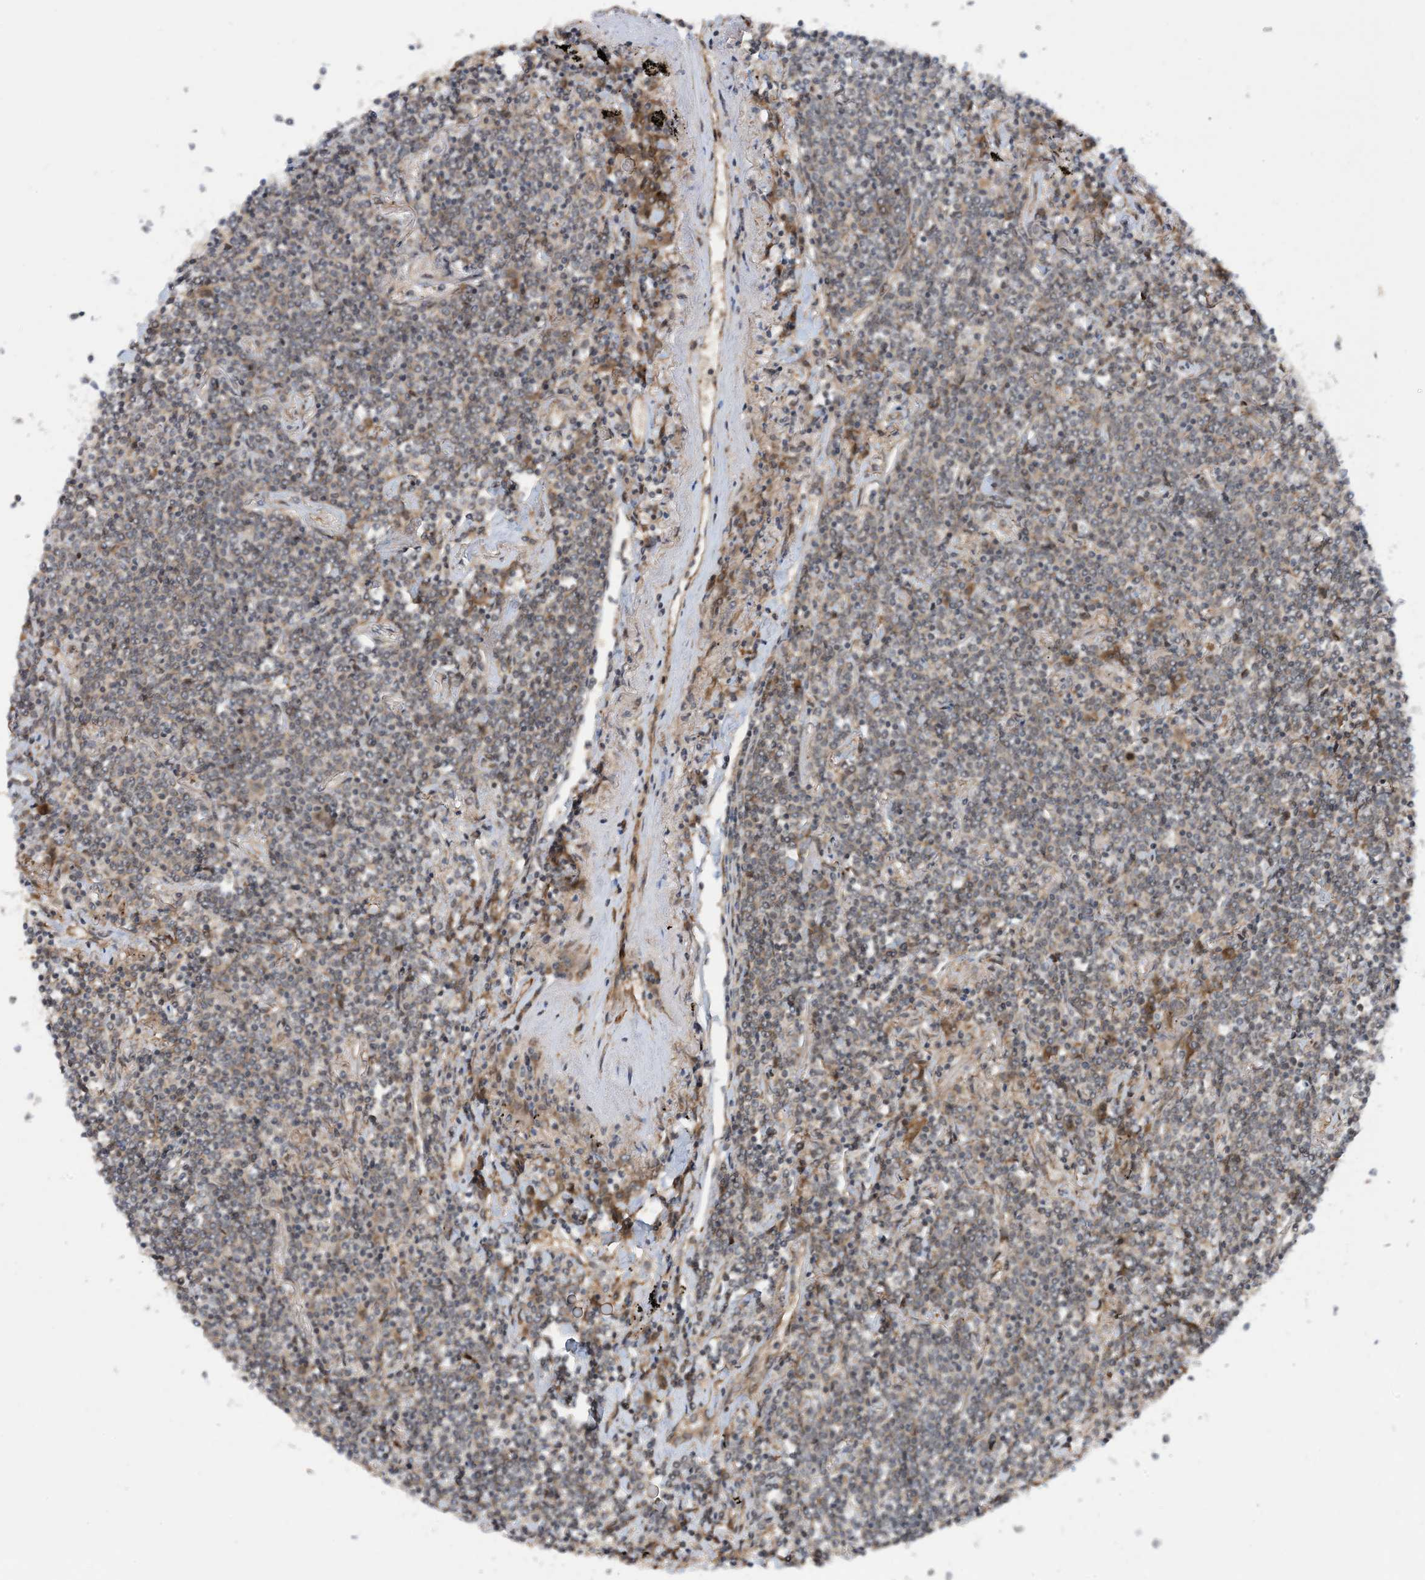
{"staining": {"intensity": "negative", "quantity": "none", "location": "none"}, "tissue": "lymphoma", "cell_type": "Tumor cells", "image_type": "cancer", "snomed": [{"axis": "morphology", "description": "Malignant lymphoma, non-Hodgkin's type, Low grade"}, {"axis": "topography", "description": "Lung"}], "caption": "Immunohistochemistry (IHC) image of lymphoma stained for a protein (brown), which reveals no positivity in tumor cells.", "gene": "HEMK1", "patient": {"sex": "female", "age": 71}}